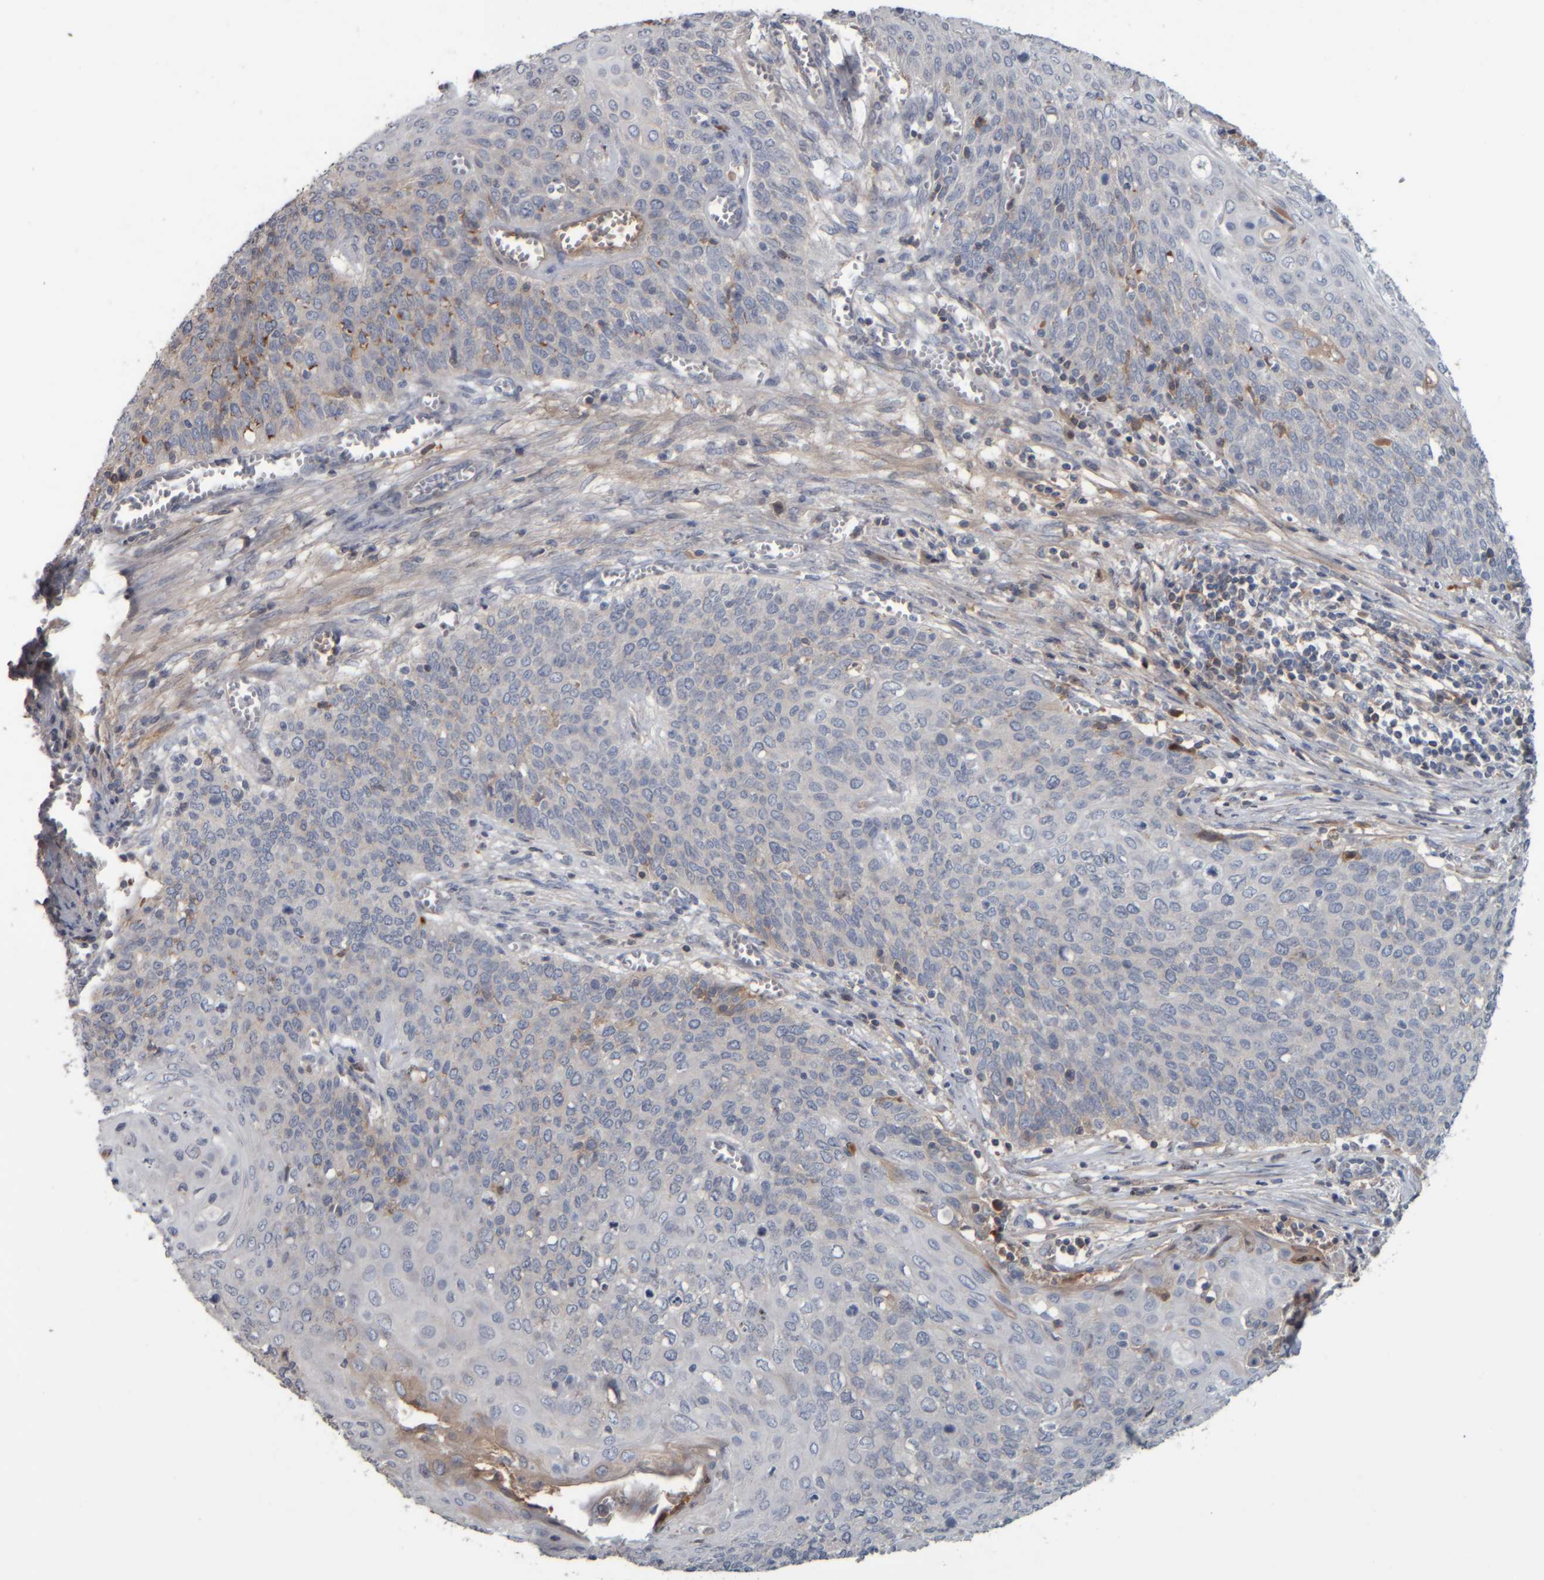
{"staining": {"intensity": "moderate", "quantity": "<25%", "location": "cytoplasmic/membranous"}, "tissue": "cervical cancer", "cell_type": "Tumor cells", "image_type": "cancer", "snomed": [{"axis": "morphology", "description": "Squamous cell carcinoma, NOS"}, {"axis": "topography", "description": "Cervix"}], "caption": "Cervical squamous cell carcinoma was stained to show a protein in brown. There is low levels of moderate cytoplasmic/membranous positivity in approximately <25% of tumor cells. The protein of interest is stained brown, and the nuclei are stained in blue (DAB (3,3'-diaminobenzidine) IHC with brightfield microscopy, high magnification).", "gene": "CAVIN4", "patient": {"sex": "female", "age": 39}}